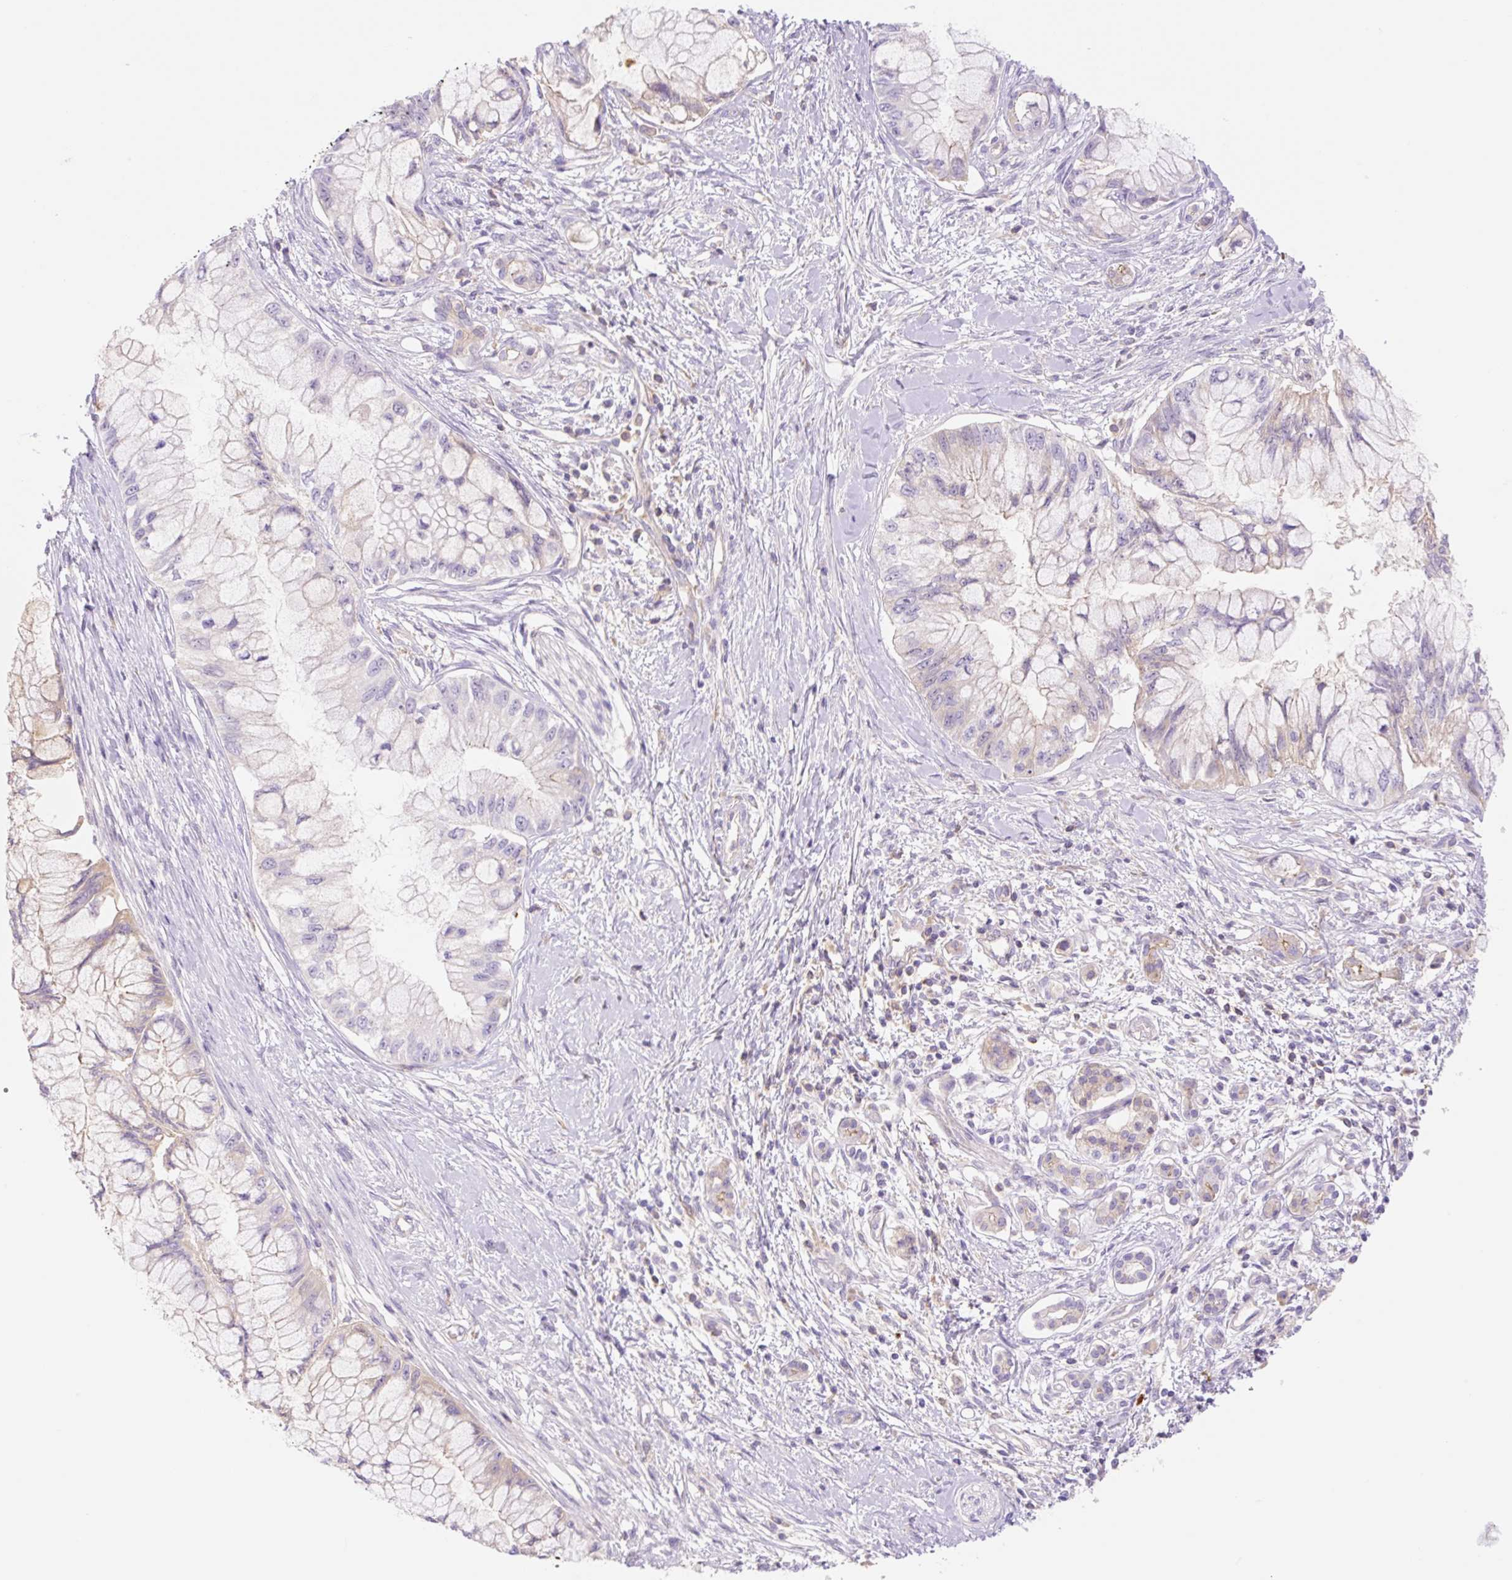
{"staining": {"intensity": "weak", "quantity": "<25%", "location": "cytoplasmic/membranous"}, "tissue": "pancreatic cancer", "cell_type": "Tumor cells", "image_type": "cancer", "snomed": [{"axis": "morphology", "description": "Adenocarcinoma, NOS"}, {"axis": "topography", "description": "Pancreas"}], "caption": "A micrograph of human pancreatic cancer (adenocarcinoma) is negative for staining in tumor cells.", "gene": "DENND5A", "patient": {"sex": "male", "age": 48}}